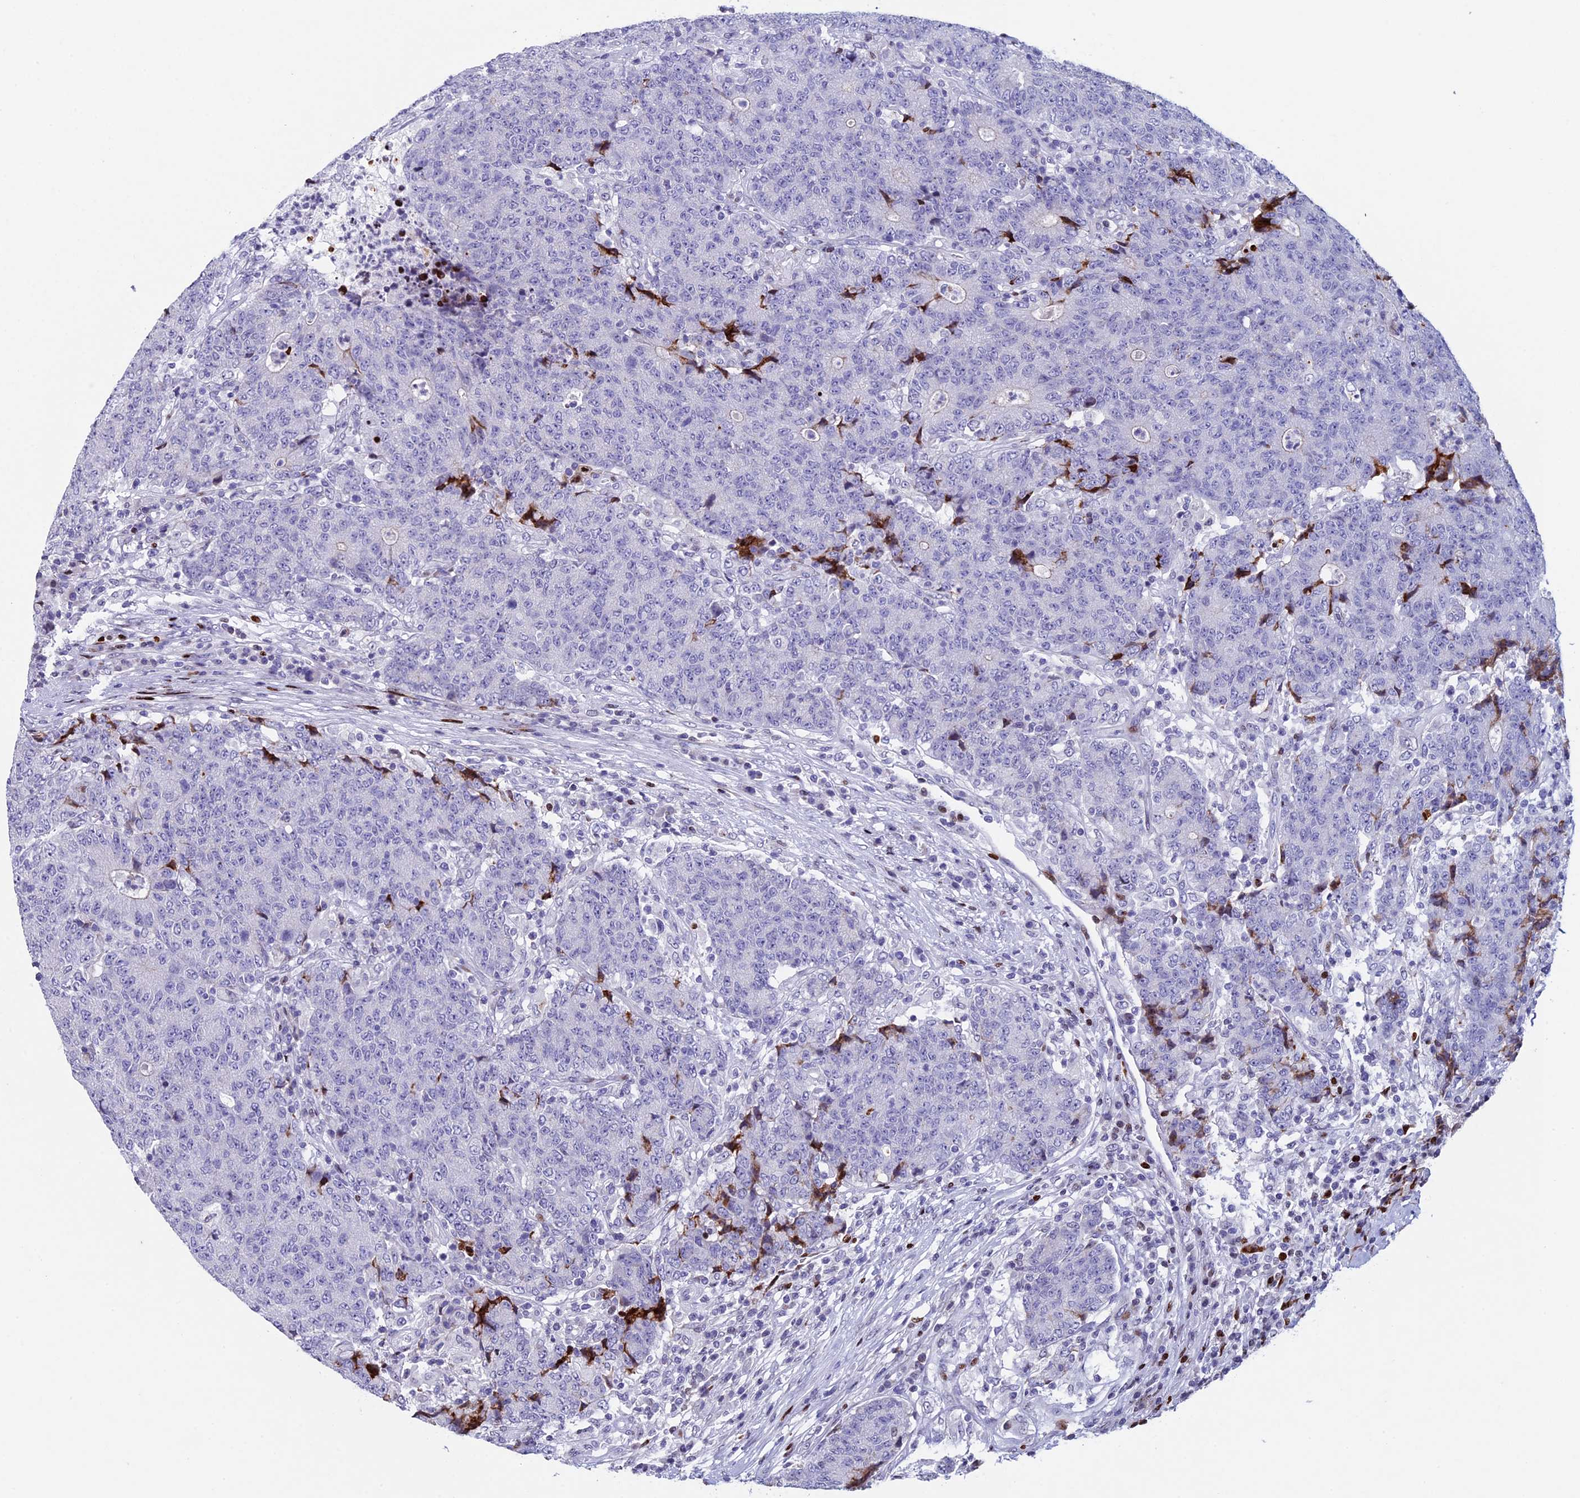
{"staining": {"intensity": "negative", "quantity": "none", "location": "none"}, "tissue": "colorectal cancer", "cell_type": "Tumor cells", "image_type": "cancer", "snomed": [{"axis": "morphology", "description": "Adenocarcinoma, NOS"}, {"axis": "topography", "description": "Colon"}], "caption": "High magnification brightfield microscopy of colorectal cancer stained with DAB (3,3'-diaminobenzidine) (brown) and counterstained with hematoxylin (blue): tumor cells show no significant expression.", "gene": "BTBD3", "patient": {"sex": "female", "age": 75}}